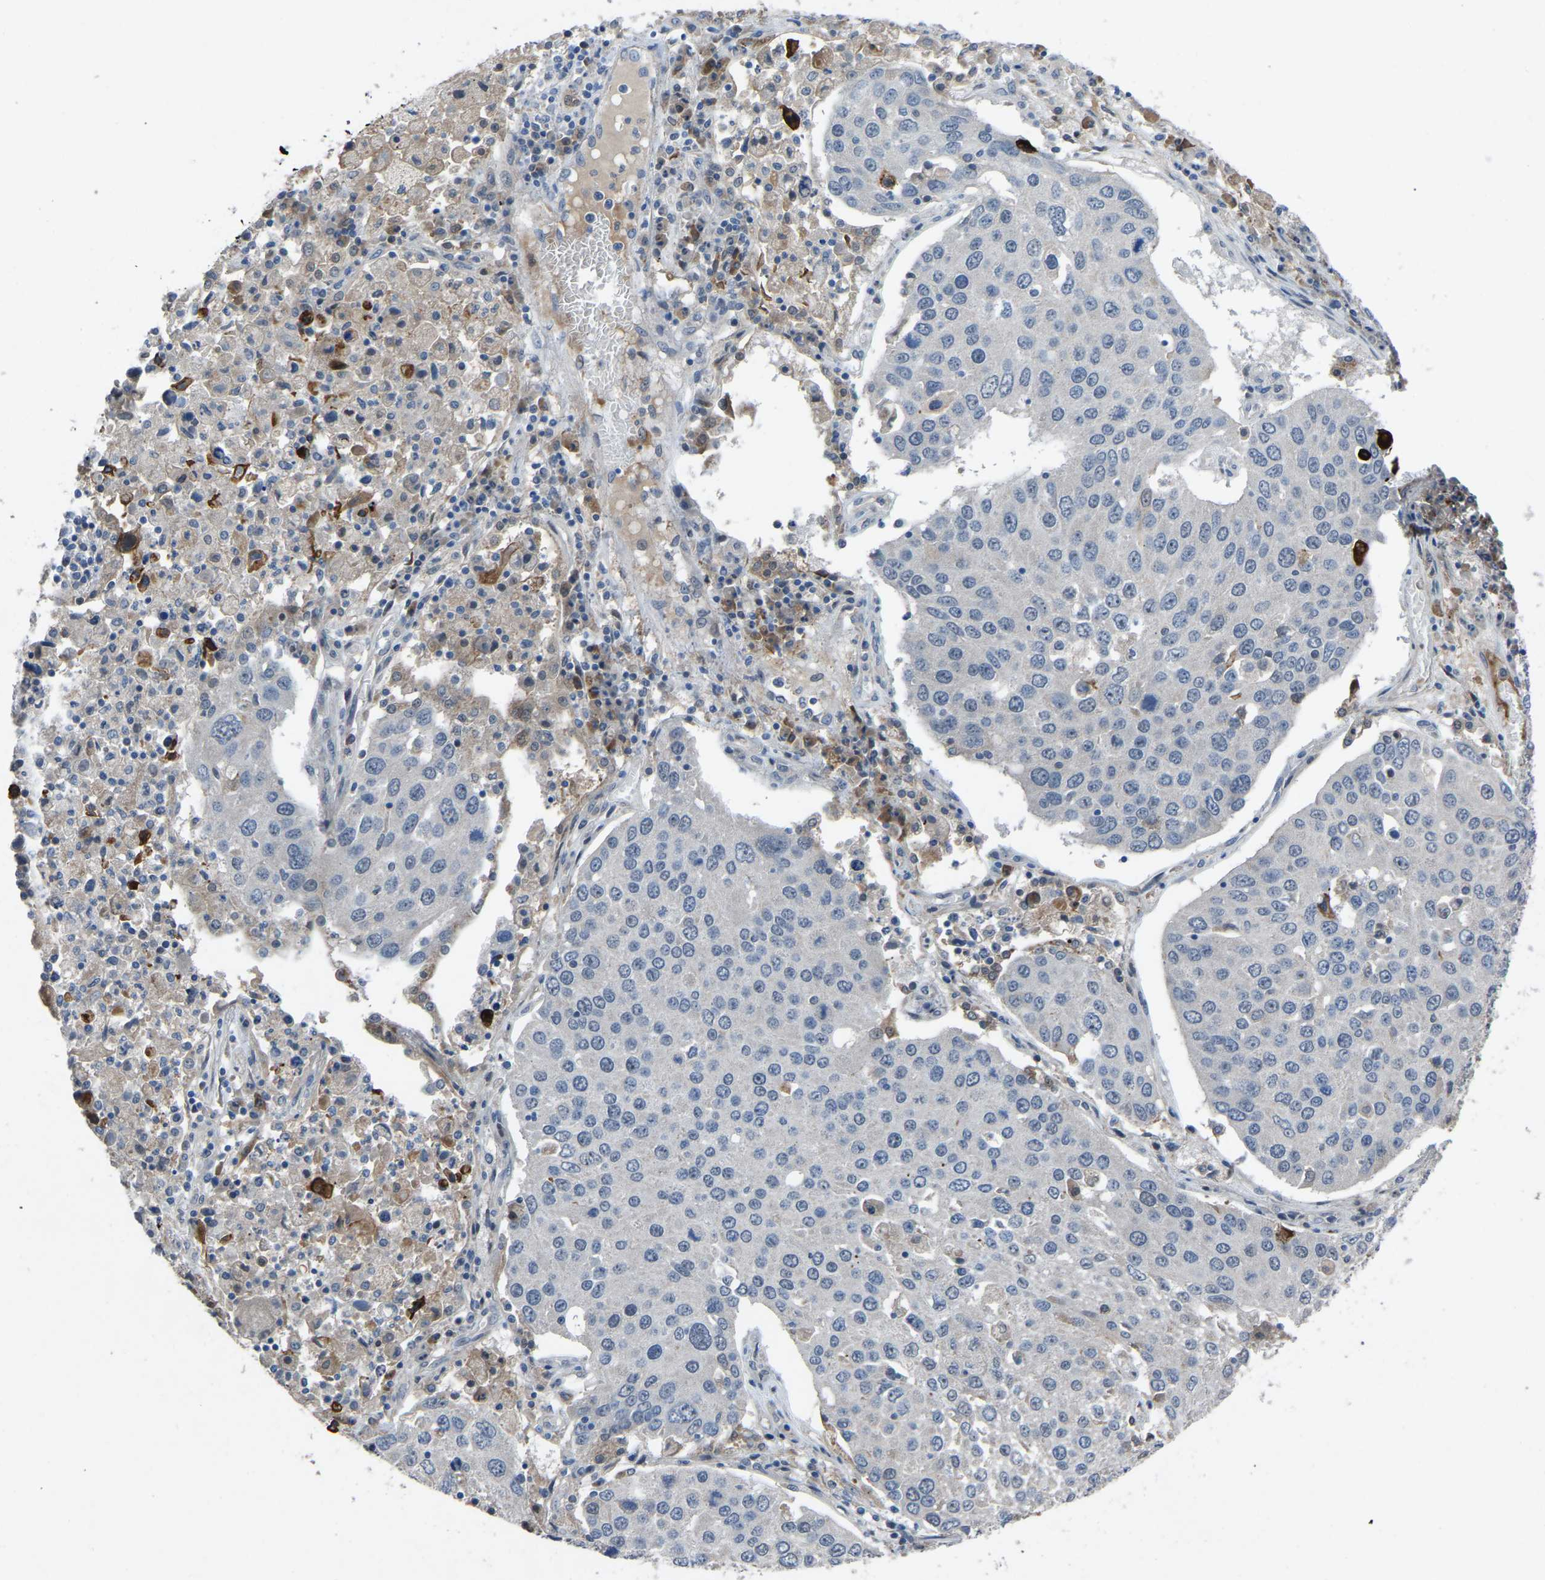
{"staining": {"intensity": "negative", "quantity": "none", "location": "none"}, "tissue": "lung cancer", "cell_type": "Tumor cells", "image_type": "cancer", "snomed": [{"axis": "morphology", "description": "Squamous cell carcinoma, NOS"}, {"axis": "topography", "description": "Lung"}], "caption": "DAB immunohistochemical staining of squamous cell carcinoma (lung) demonstrates no significant positivity in tumor cells.", "gene": "FHIT", "patient": {"sex": "male", "age": 65}}